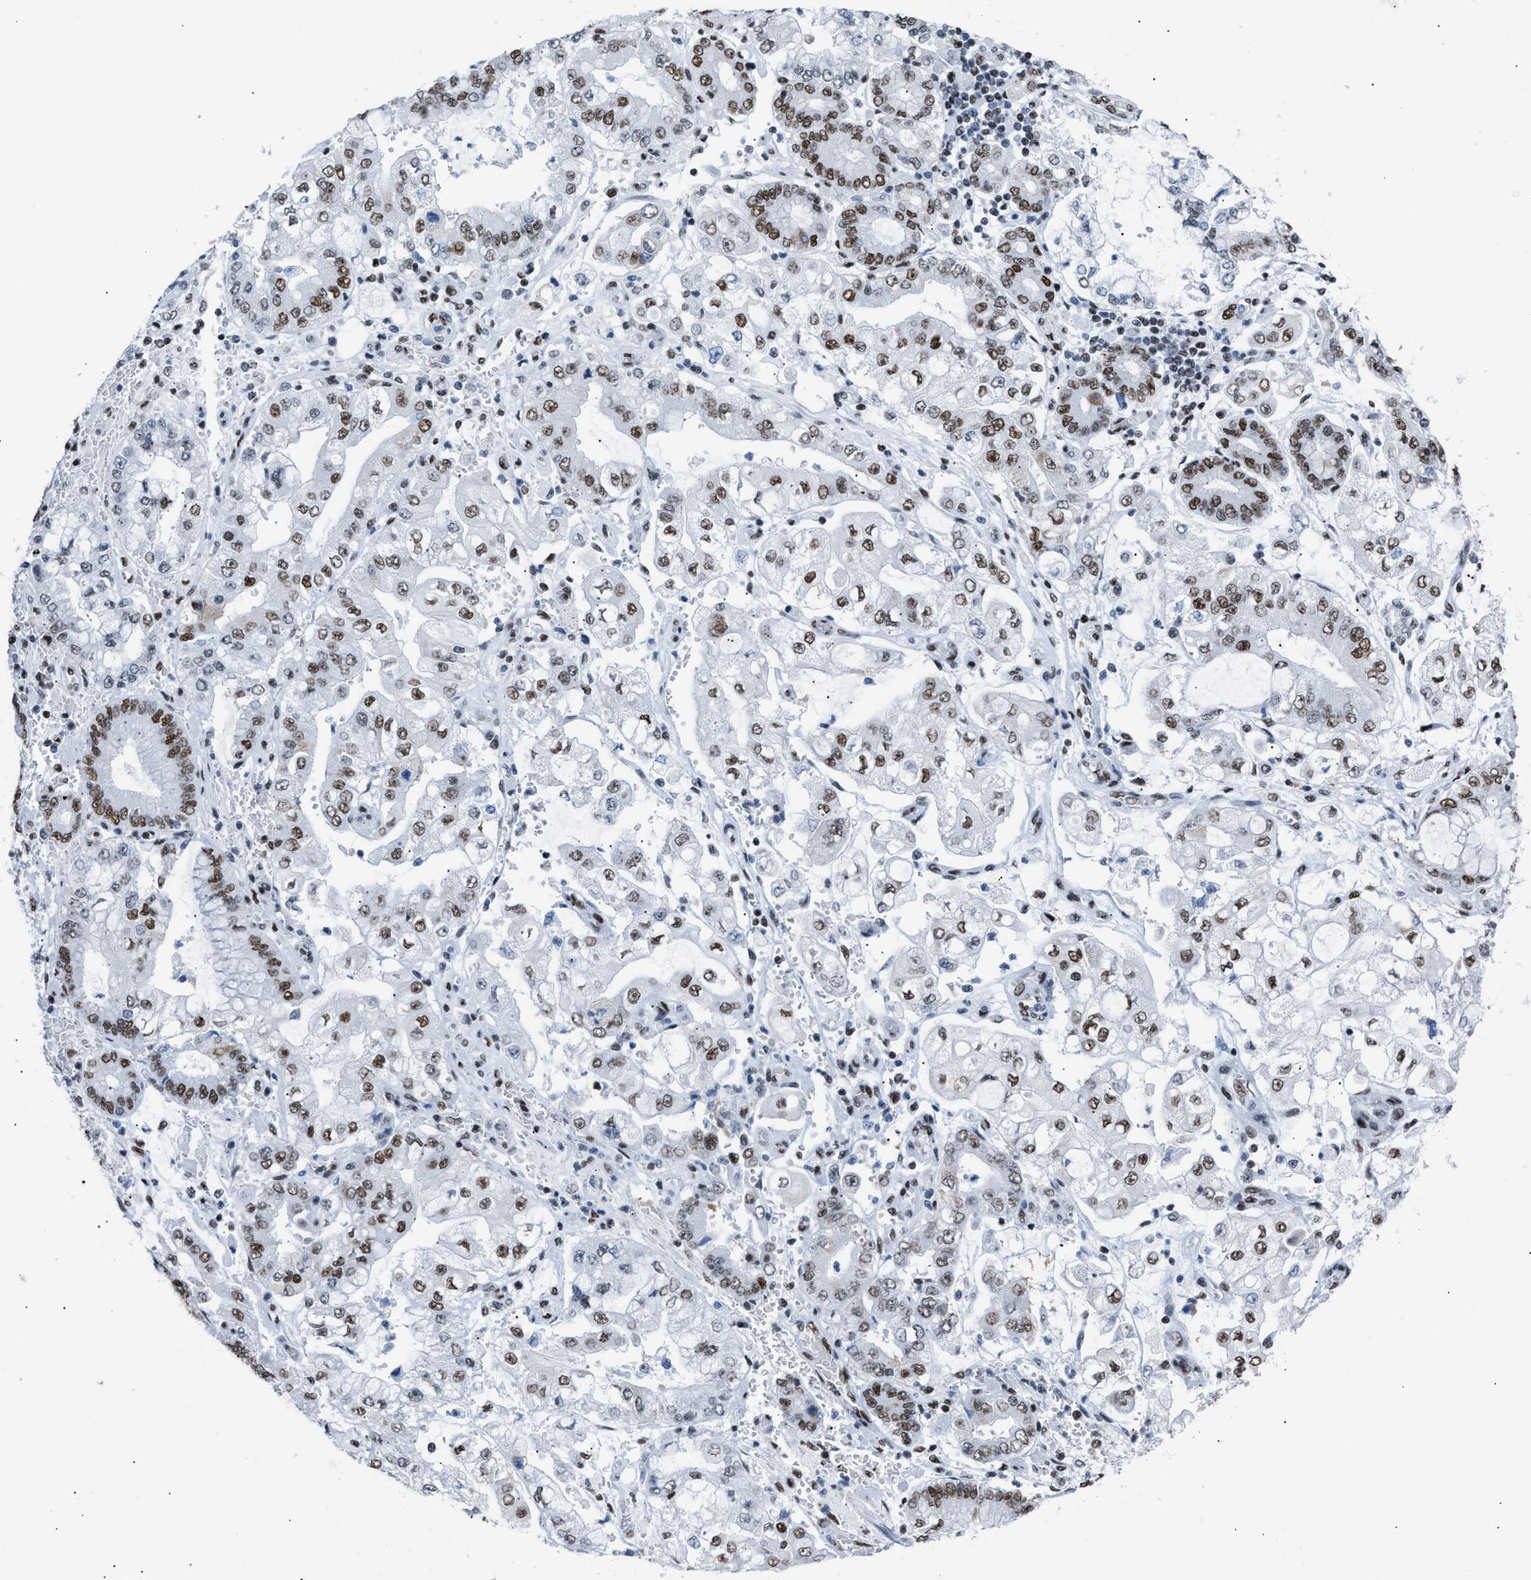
{"staining": {"intensity": "moderate", "quantity": ">75%", "location": "nuclear"}, "tissue": "stomach cancer", "cell_type": "Tumor cells", "image_type": "cancer", "snomed": [{"axis": "morphology", "description": "Adenocarcinoma, NOS"}, {"axis": "topography", "description": "Stomach"}], "caption": "High-power microscopy captured an IHC photomicrograph of stomach adenocarcinoma, revealing moderate nuclear expression in approximately >75% of tumor cells.", "gene": "CCAR2", "patient": {"sex": "male", "age": 76}}